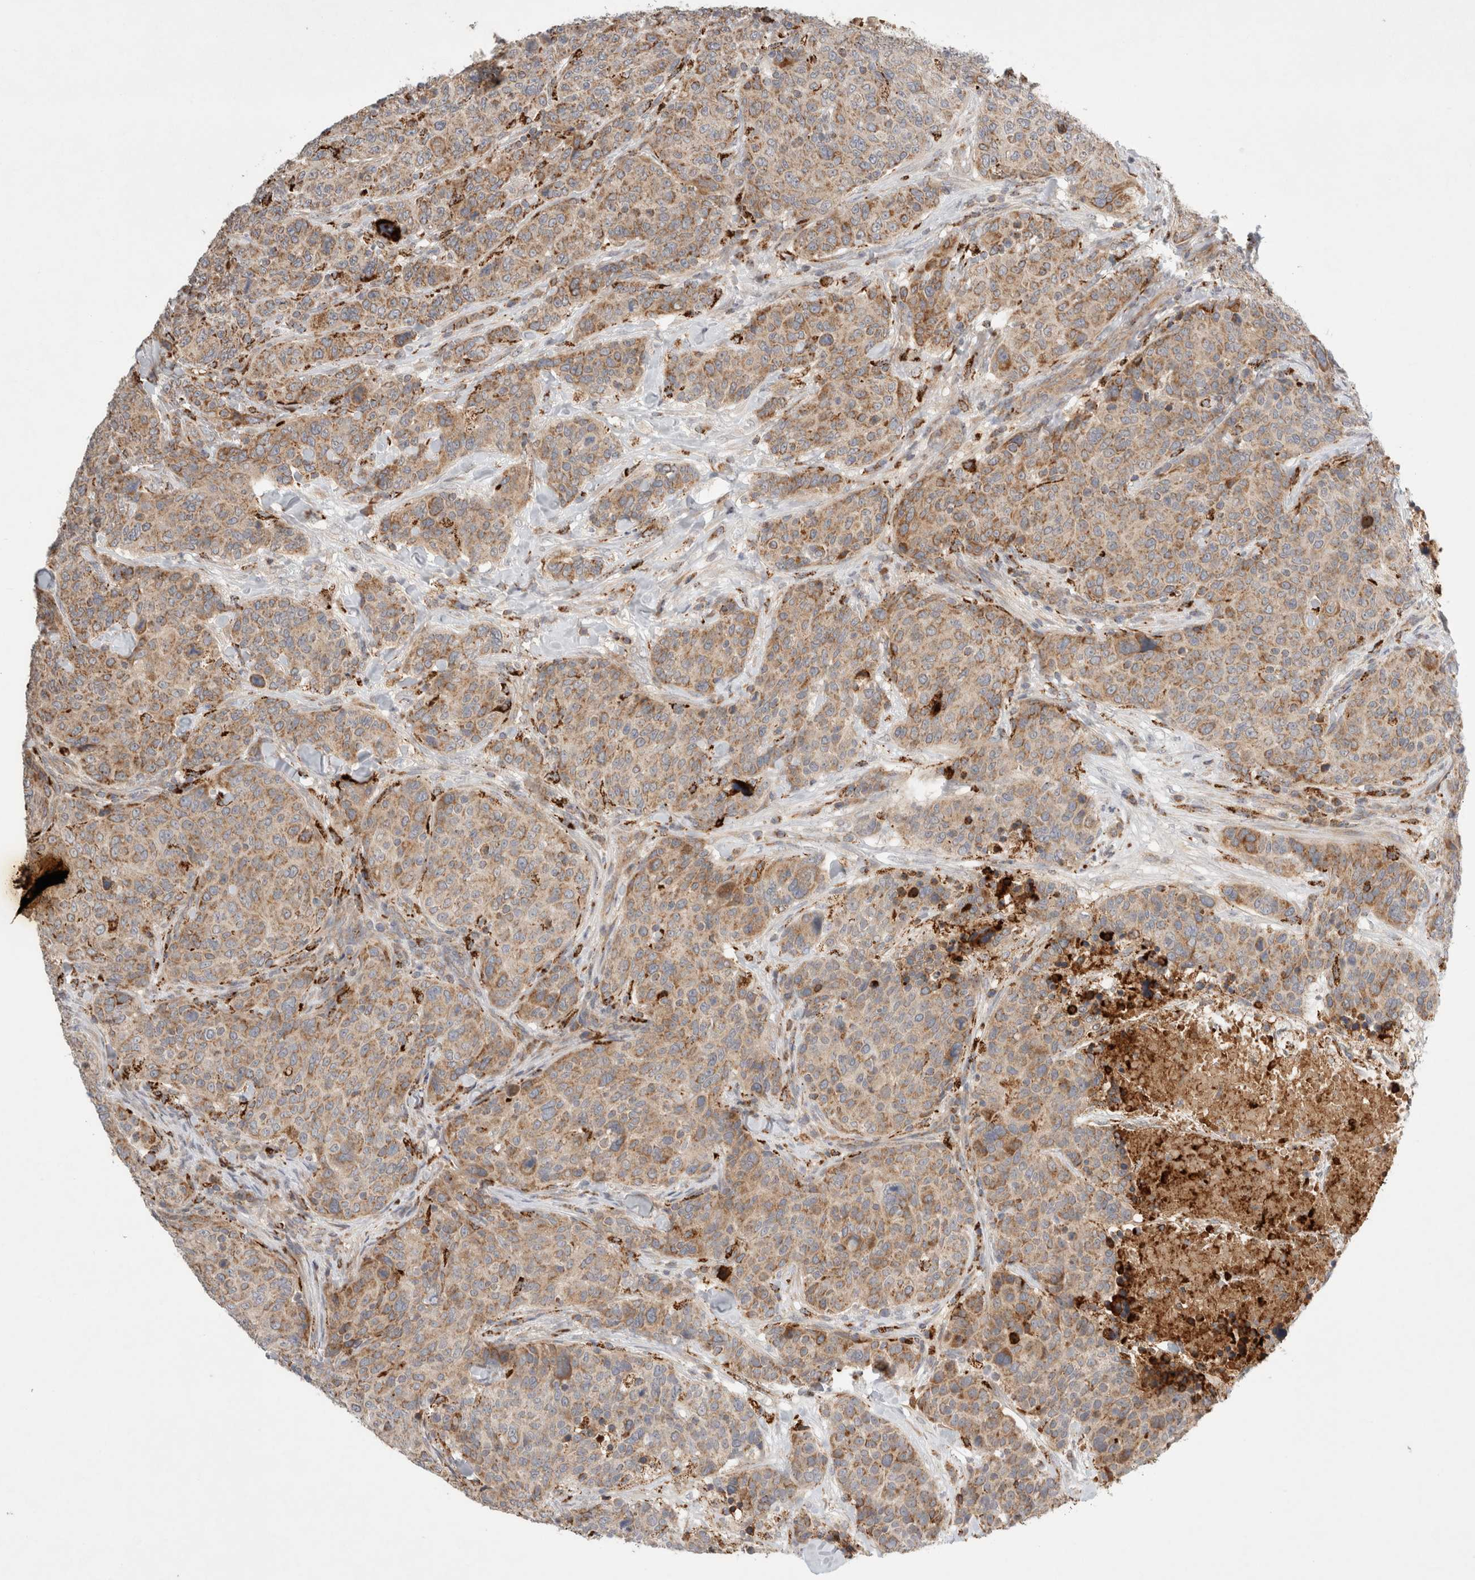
{"staining": {"intensity": "moderate", "quantity": ">75%", "location": "cytoplasmic/membranous"}, "tissue": "breast cancer", "cell_type": "Tumor cells", "image_type": "cancer", "snomed": [{"axis": "morphology", "description": "Duct carcinoma"}, {"axis": "topography", "description": "Breast"}], "caption": "Tumor cells display moderate cytoplasmic/membranous staining in approximately >75% of cells in invasive ductal carcinoma (breast).", "gene": "HROB", "patient": {"sex": "female", "age": 37}}